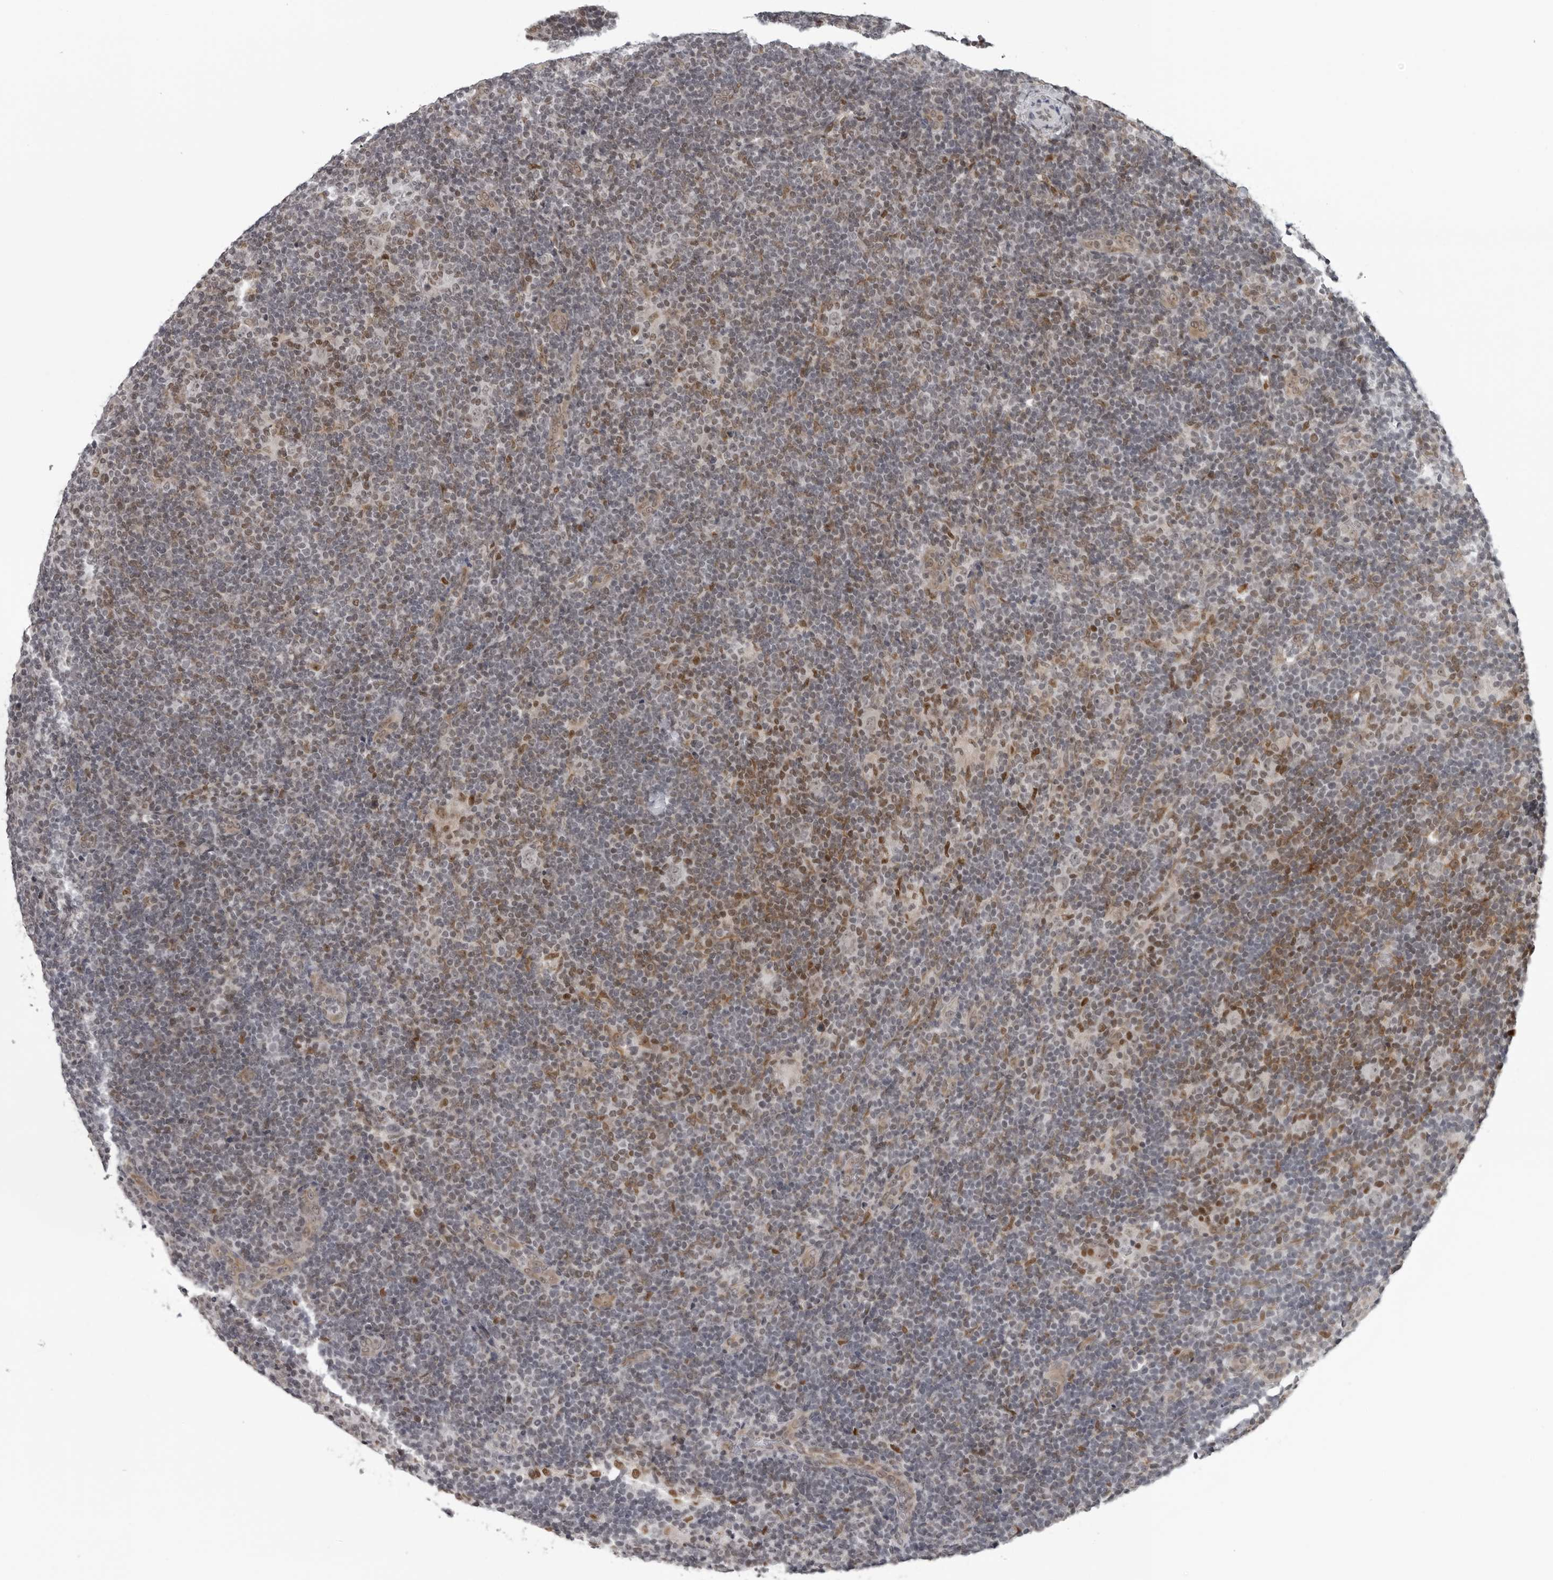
{"staining": {"intensity": "weak", "quantity": "<25%", "location": "cytoplasmic/membranous"}, "tissue": "lymphoma", "cell_type": "Tumor cells", "image_type": "cancer", "snomed": [{"axis": "morphology", "description": "Hodgkin's disease, NOS"}, {"axis": "topography", "description": "Lymph node"}], "caption": "Immunohistochemistry micrograph of human lymphoma stained for a protein (brown), which shows no staining in tumor cells.", "gene": "MAF", "patient": {"sex": "female", "age": 57}}